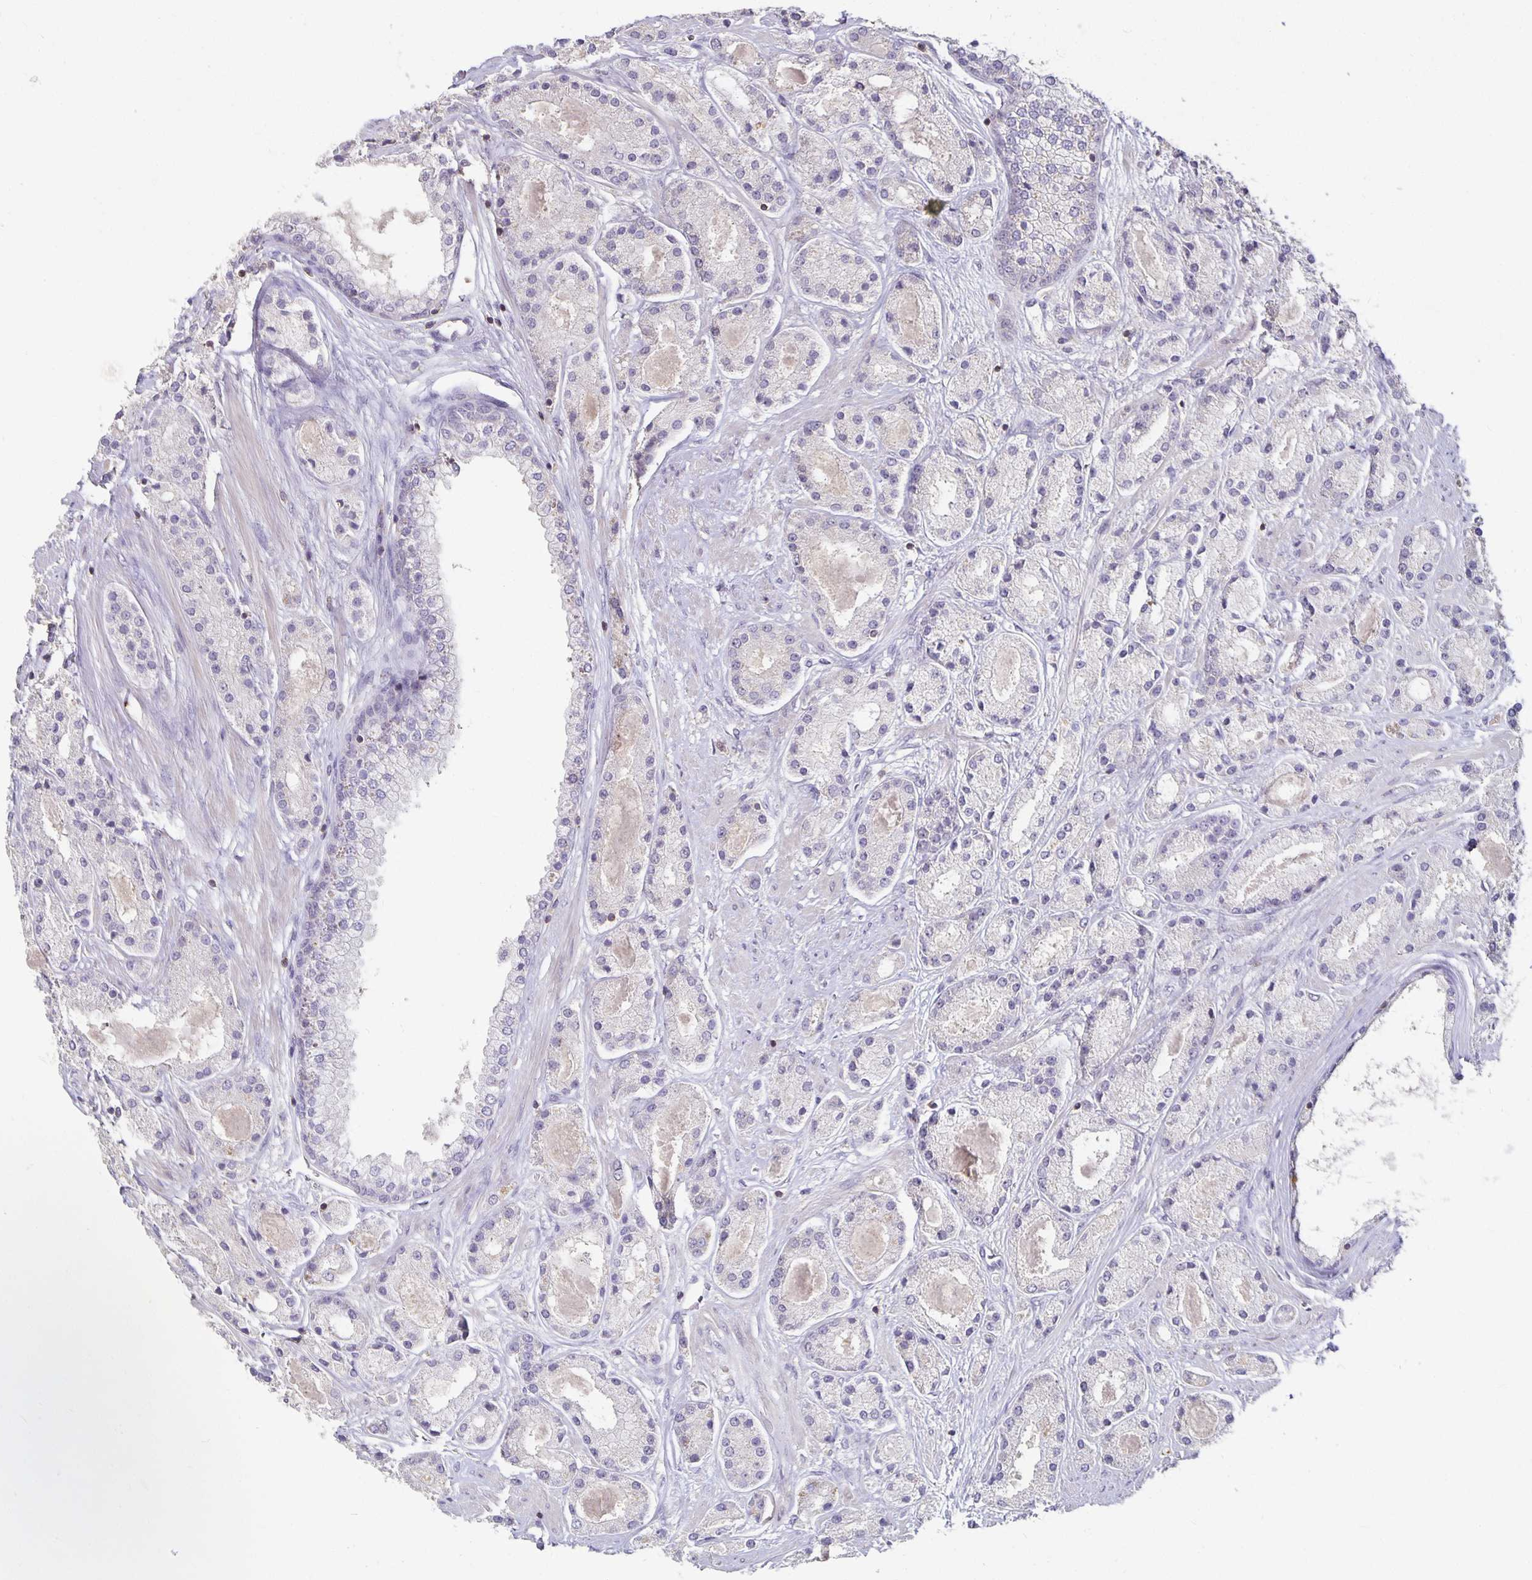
{"staining": {"intensity": "negative", "quantity": "none", "location": "none"}, "tissue": "prostate cancer", "cell_type": "Tumor cells", "image_type": "cancer", "snomed": [{"axis": "morphology", "description": "Adenocarcinoma, High grade"}, {"axis": "topography", "description": "Prostate"}], "caption": "The immunohistochemistry image has no significant positivity in tumor cells of high-grade adenocarcinoma (prostate) tissue.", "gene": "CST6", "patient": {"sex": "male", "age": 67}}